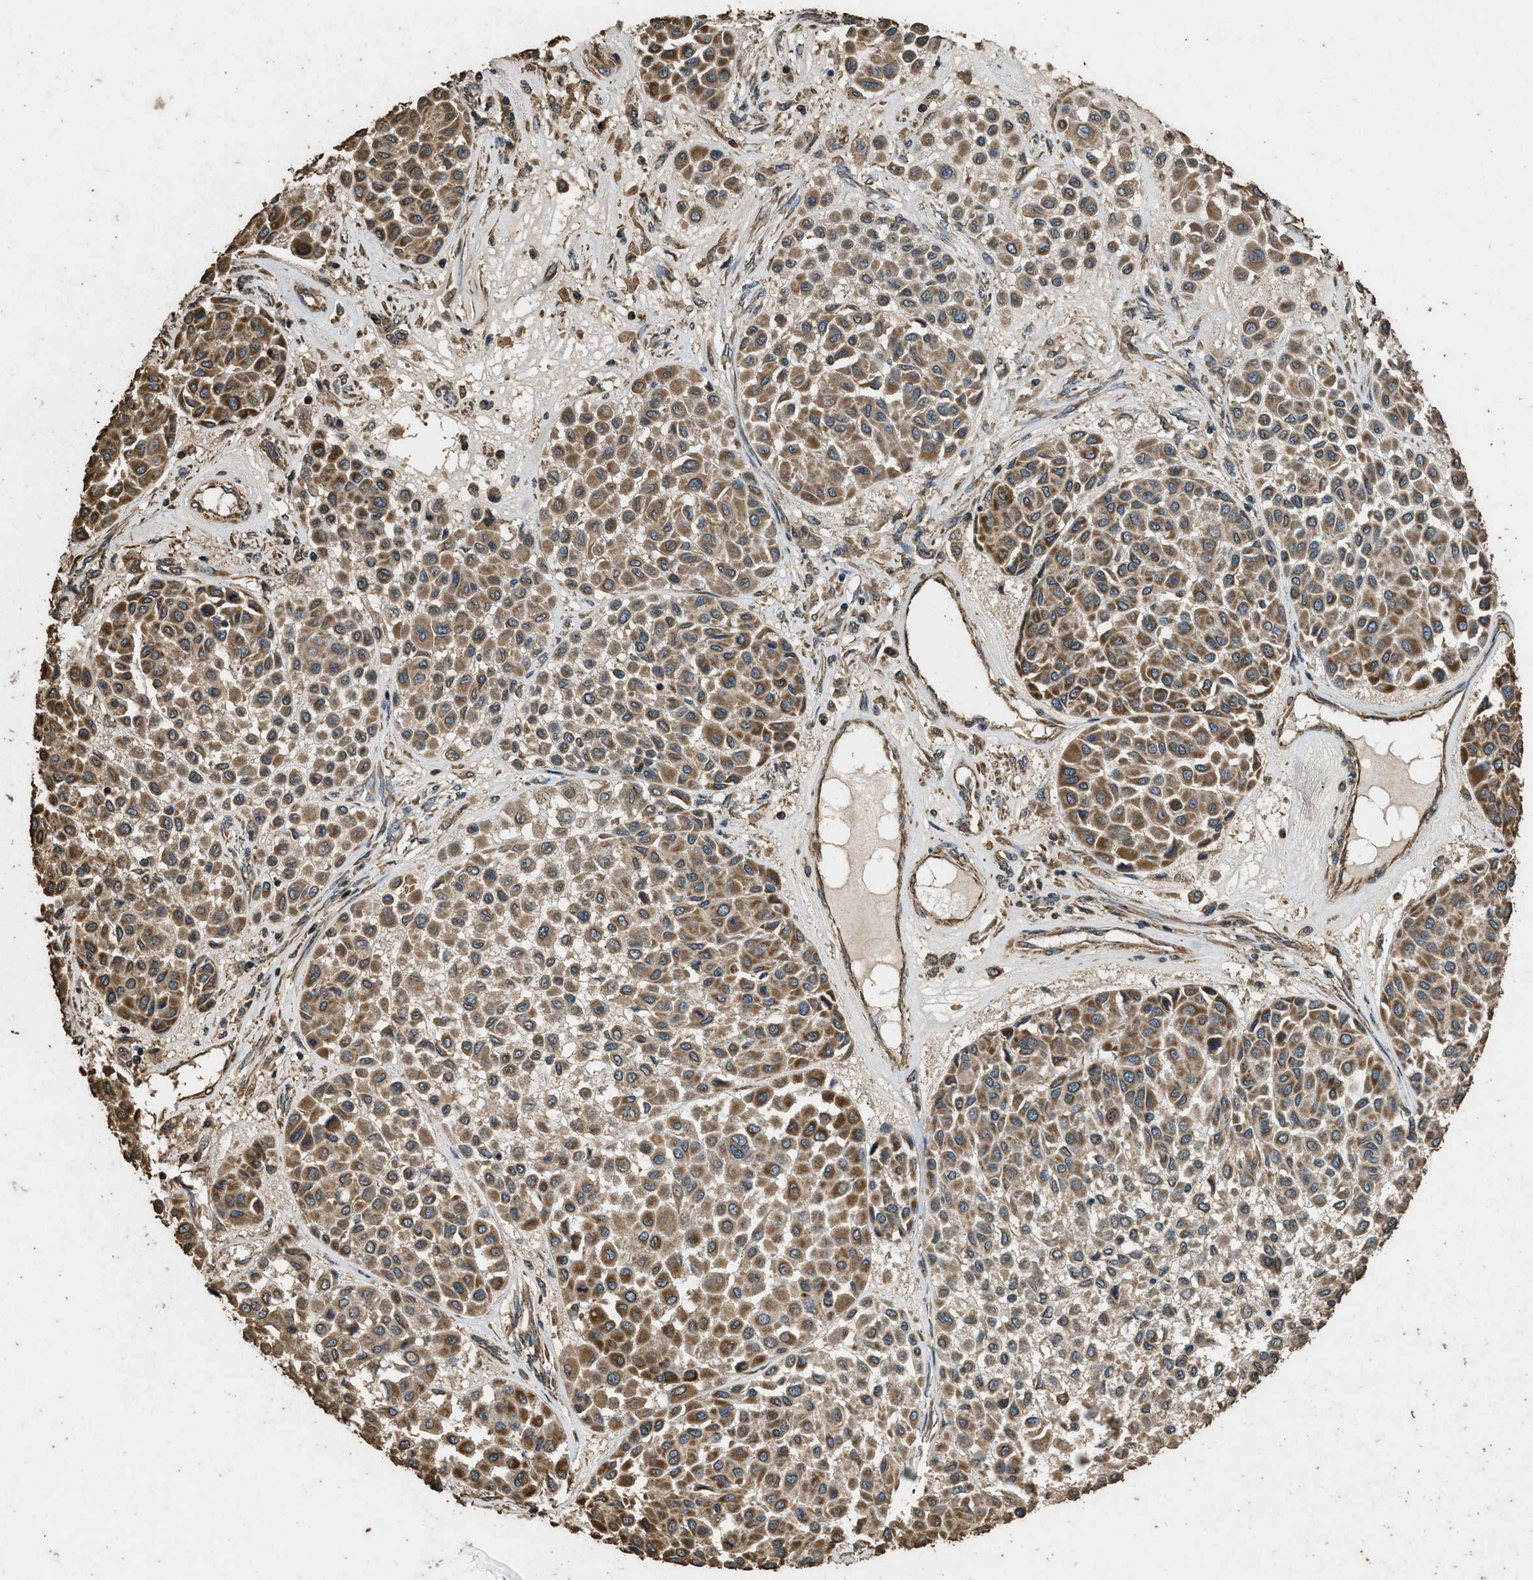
{"staining": {"intensity": "moderate", "quantity": ">75%", "location": "cytoplasmic/membranous"}, "tissue": "melanoma", "cell_type": "Tumor cells", "image_type": "cancer", "snomed": [{"axis": "morphology", "description": "Malignant melanoma, Metastatic site"}, {"axis": "topography", "description": "Soft tissue"}], "caption": "A high-resolution histopathology image shows immunohistochemistry (IHC) staining of malignant melanoma (metastatic site), which exhibits moderate cytoplasmic/membranous staining in about >75% of tumor cells. The staining was performed using DAB (3,3'-diaminobenzidine) to visualize the protein expression in brown, while the nuclei were stained in blue with hematoxylin (Magnification: 20x).", "gene": "CYRIA", "patient": {"sex": "male", "age": 41}}